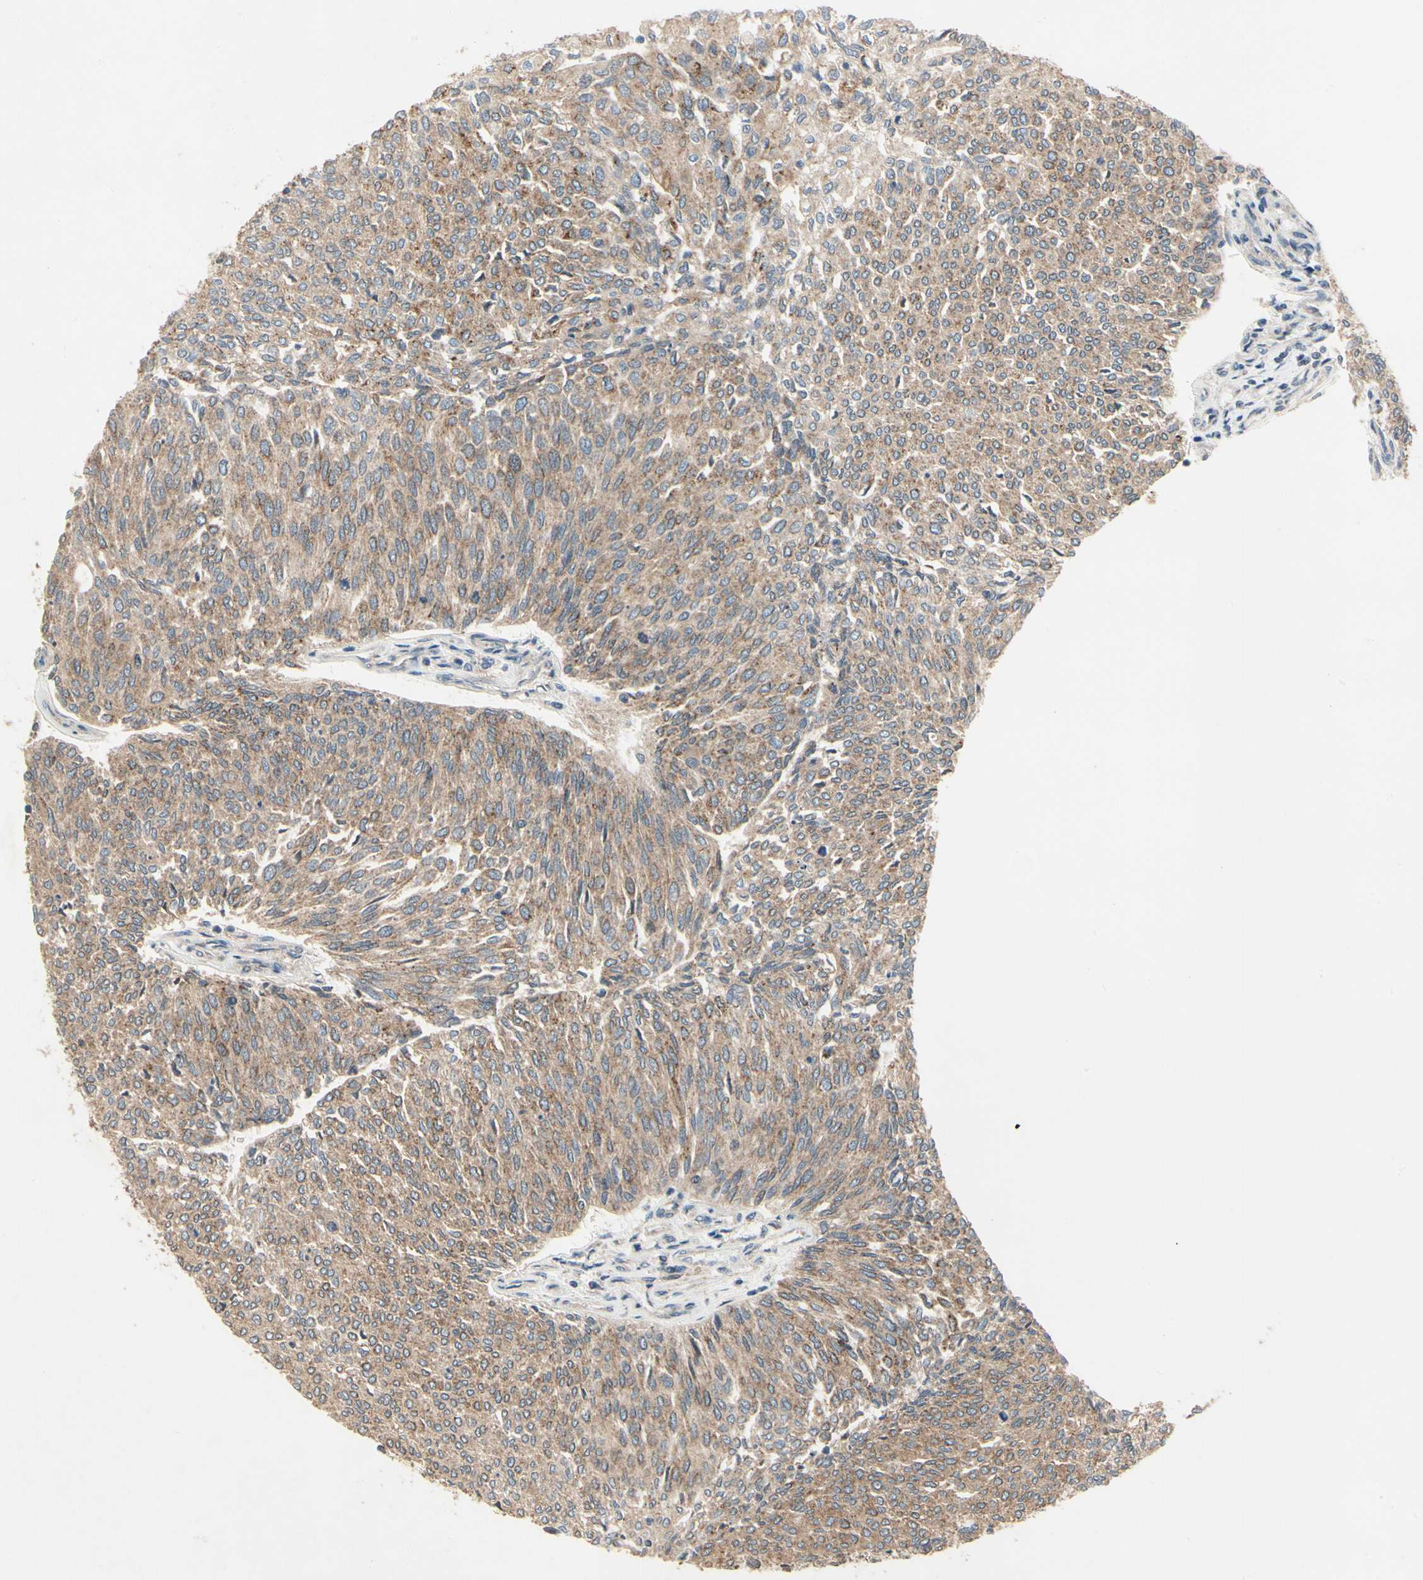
{"staining": {"intensity": "moderate", "quantity": ">75%", "location": "cytoplasmic/membranous"}, "tissue": "urothelial cancer", "cell_type": "Tumor cells", "image_type": "cancer", "snomed": [{"axis": "morphology", "description": "Urothelial carcinoma, Low grade"}, {"axis": "topography", "description": "Urinary bladder"}], "caption": "The histopathology image demonstrates a brown stain indicating the presence of a protein in the cytoplasmic/membranous of tumor cells in urothelial carcinoma (low-grade).", "gene": "CGREF1", "patient": {"sex": "female", "age": 79}}